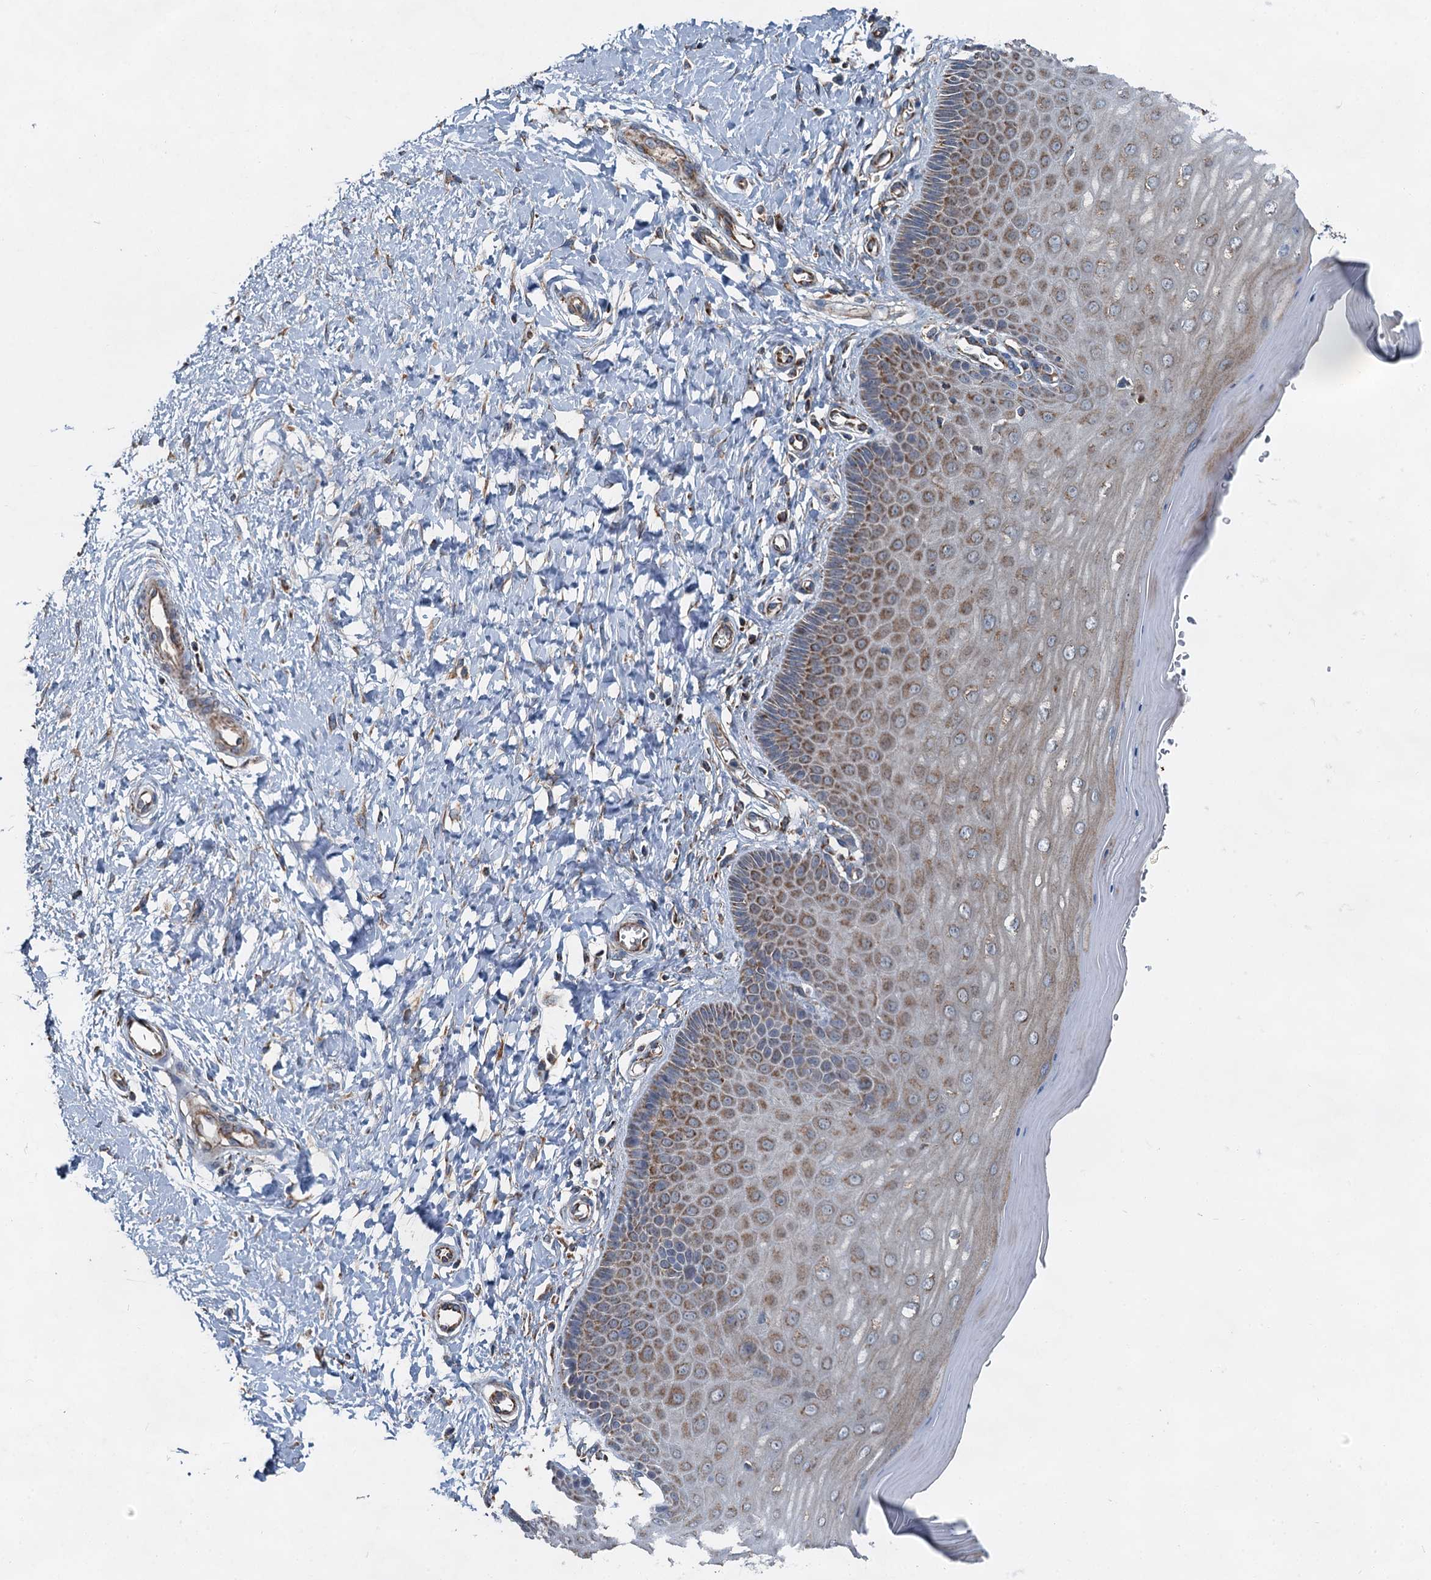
{"staining": {"intensity": "moderate", "quantity": "<25%", "location": "cytoplasmic/membranous"}, "tissue": "cervix", "cell_type": "Glandular cells", "image_type": "normal", "snomed": [{"axis": "morphology", "description": "Normal tissue, NOS"}, {"axis": "topography", "description": "Cervix"}], "caption": "This photomicrograph displays unremarkable cervix stained with immunohistochemistry (IHC) to label a protein in brown. The cytoplasmic/membranous of glandular cells show moderate positivity for the protein. Nuclei are counter-stained blue.", "gene": "HAUS2", "patient": {"sex": "female", "age": 55}}